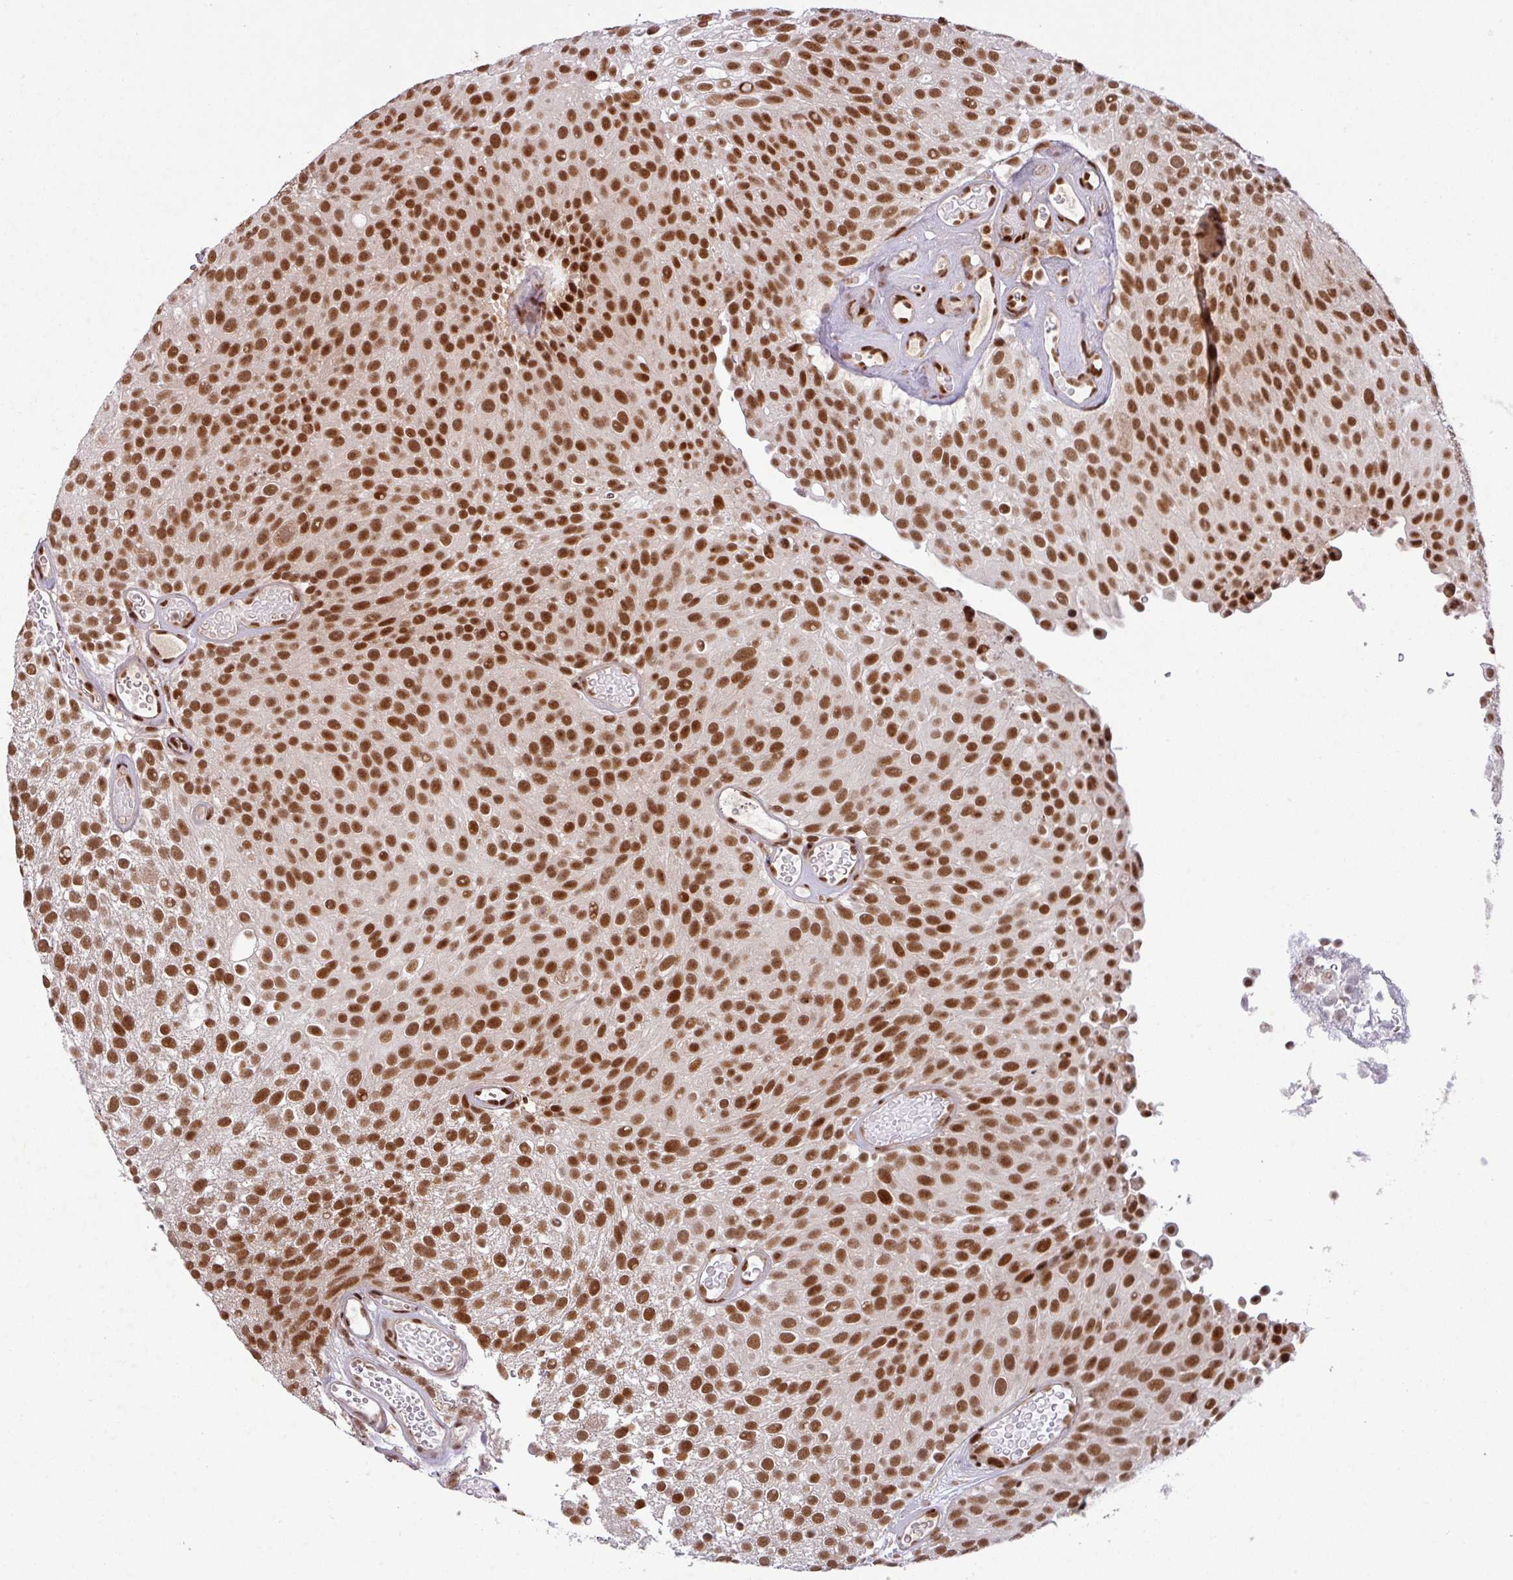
{"staining": {"intensity": "strong", "quantity": ">75%", "location": "nuclear"}, "tissue": "urothelial cancer", "cell_type": "Tumor cells", "image_type": "cancer", "snomed": [{"axis": "morphology", "description": "Urothelial carcinoma, Low grade"}, {"axis": "topography", "description": "Urinary bladder"}], "caption": "Immunohistochemistry histopathology image of human urothelial cancer stained for a protein (brown), which displays high levels of strong nuclear staining in approximately >75% of tumor cells.", "gene": "SRSF2", "patient": {"sex": "male", "age": 78}}